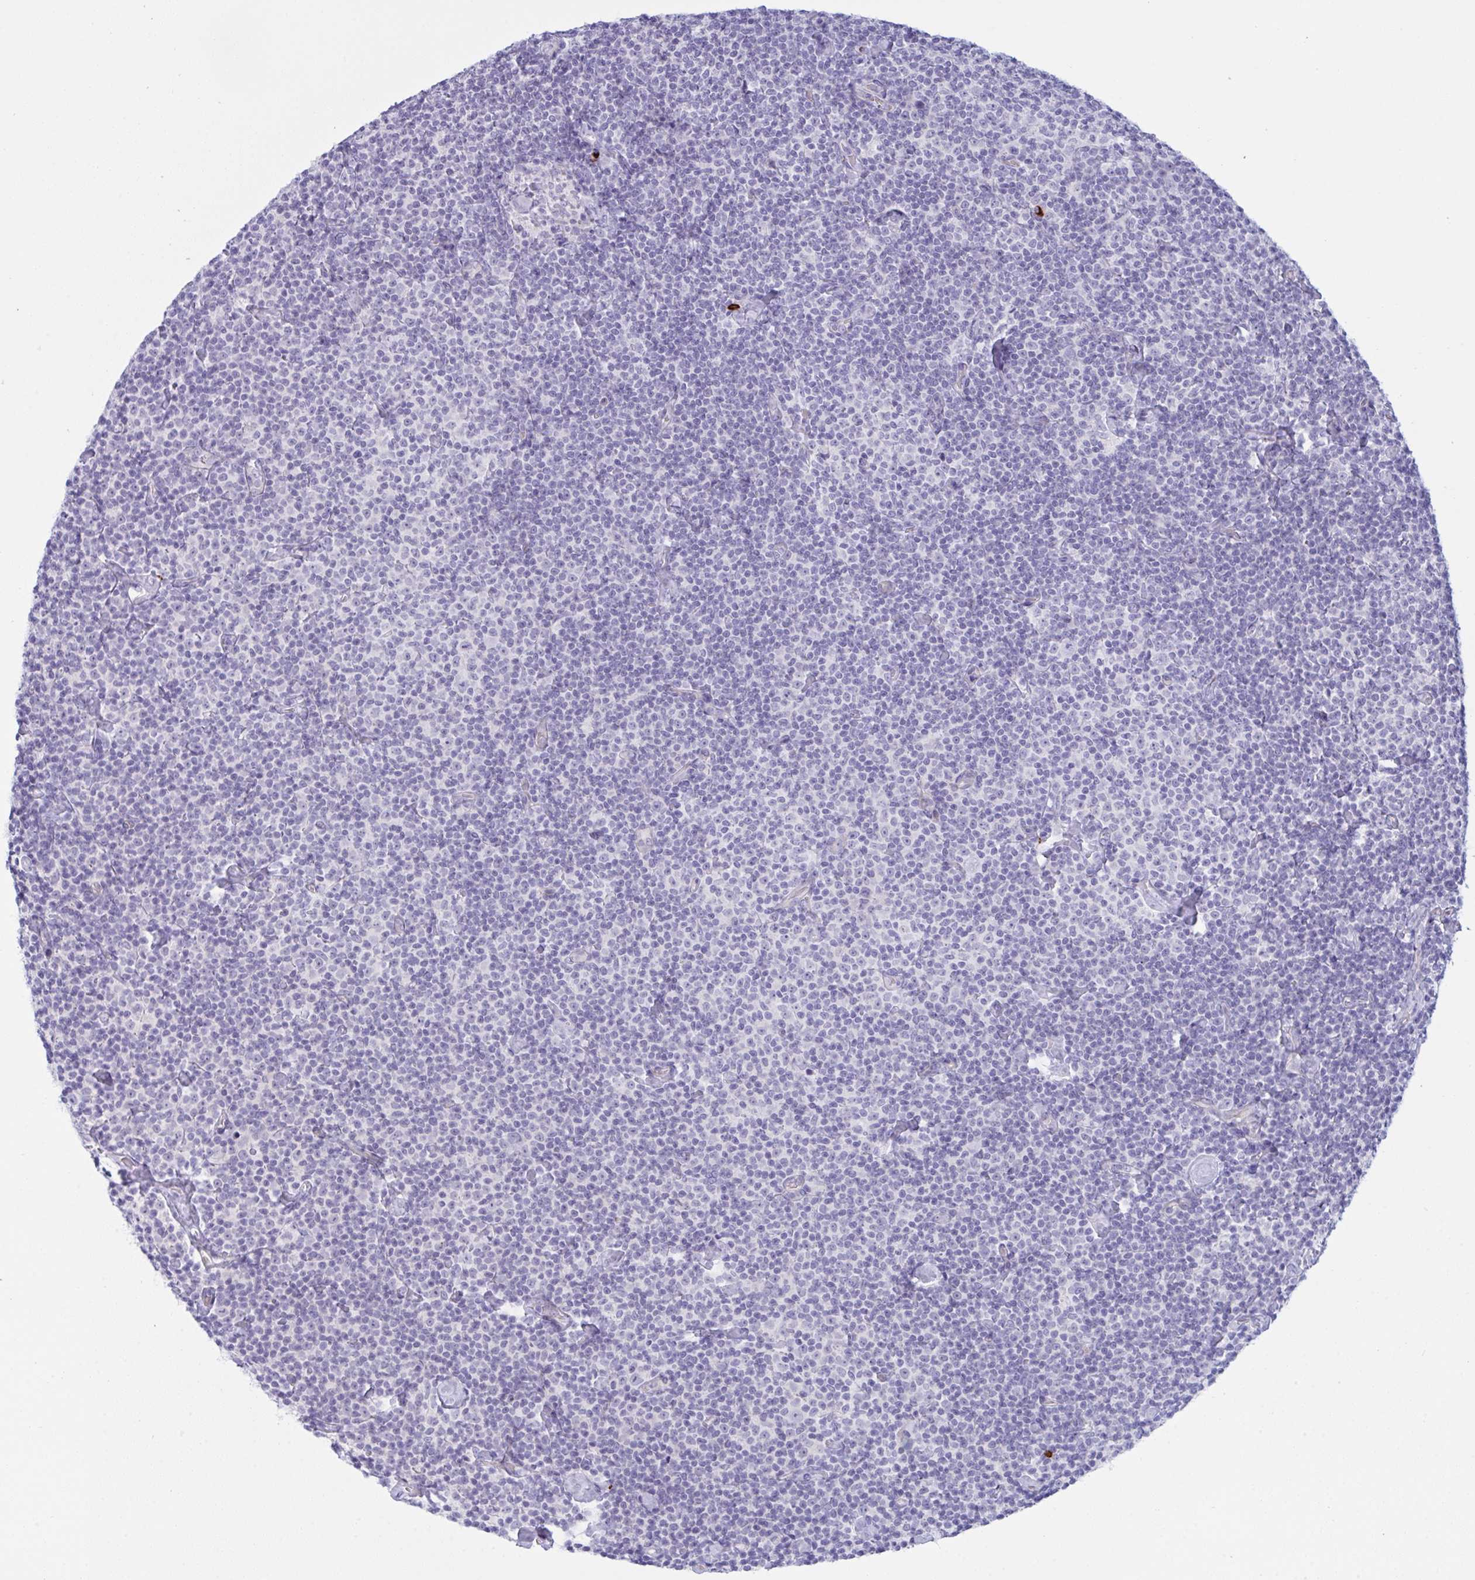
{"staining": {"intensity": "negative", "quantity": "none", "location": "none"}, "tissue": "lymphoma", "cell_type": "Tumor cells", "image_type": "cancer", "snomed": [{"axis": "morphology", "description": "Malignant lymphoma, non-Hodgkin's type, Low grade"}, {"axis": "topography", "description": "Lymph node"}], "caption": "High power microscopy histopathology image of an immunohistochemistry histopathology image of malignant lymphoma, non-Hodgkin's type (low-grade), revealing no significant staining in tumor cells.", "gene": "ZNF684", "patient": {"sex": "male", "age": 81}}